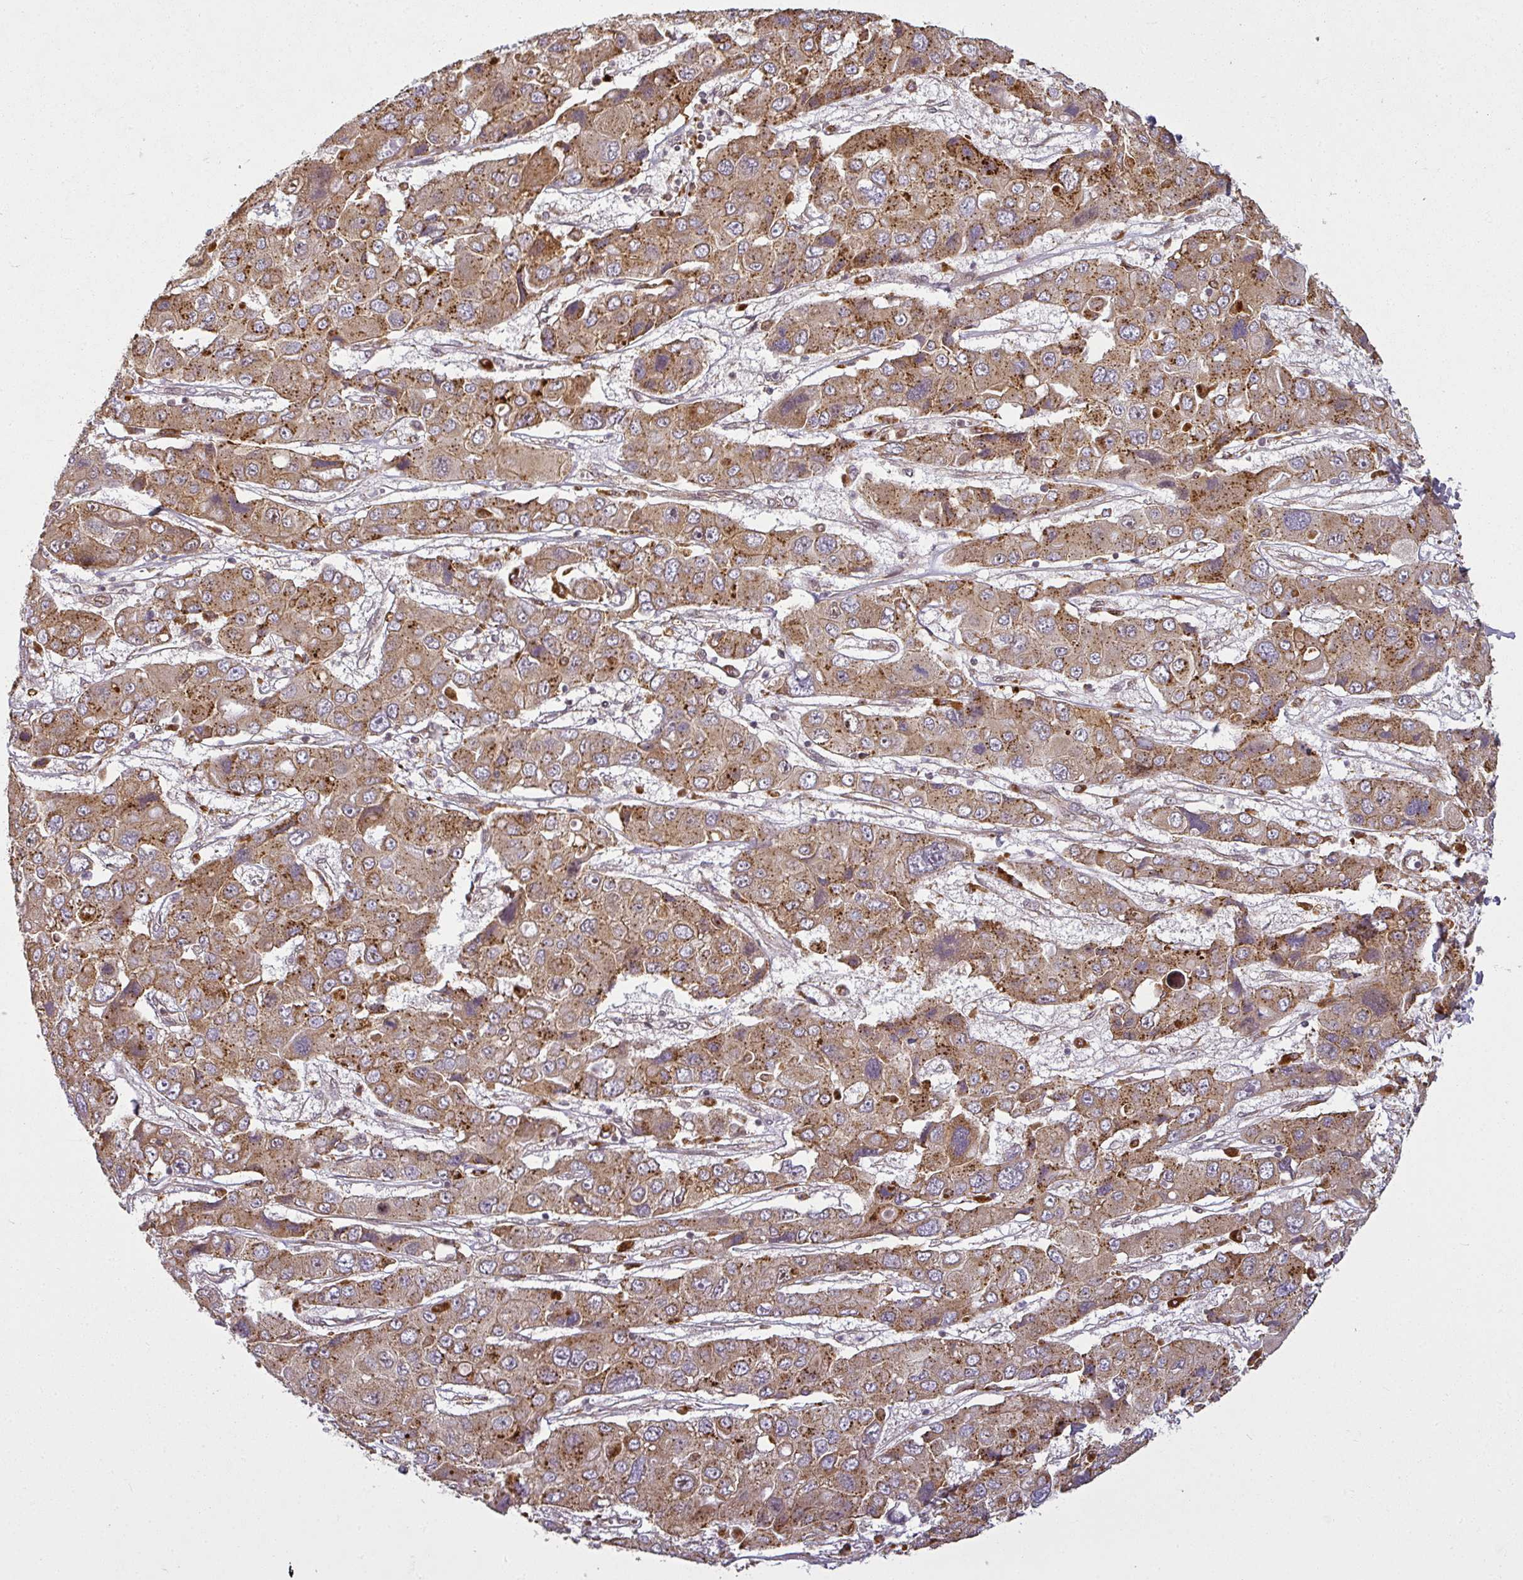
{"staining": {"intensity": "moderate", "quantity": ">75%", "location": "cytoplasmic/membranous"}, "tissue": "liver cancer", "cell_type": "Tumor cells", "image_type": "cancer", "snomed": [{"axis": "morphology", "description": "Cholangiocarcinoma"}, {"axis": "topography", "description": "Liver"}], "caption": "Immunohistochemistry staining of cholangiocarcinoma (liver), which displays medium levels of moderate cytoplasmic/membranous positivity in approximately >75% of tumor cells indicating moderate cytoplasmic/membranous protein staining. The staining was performed using DAB (3,3'-diaminobenzidine) (brown) for protein detection and nuclei were counterstained in hematoxylin (blue).", "gene": "DIMT1", "patient": {"sex": "male", "age": 67}}